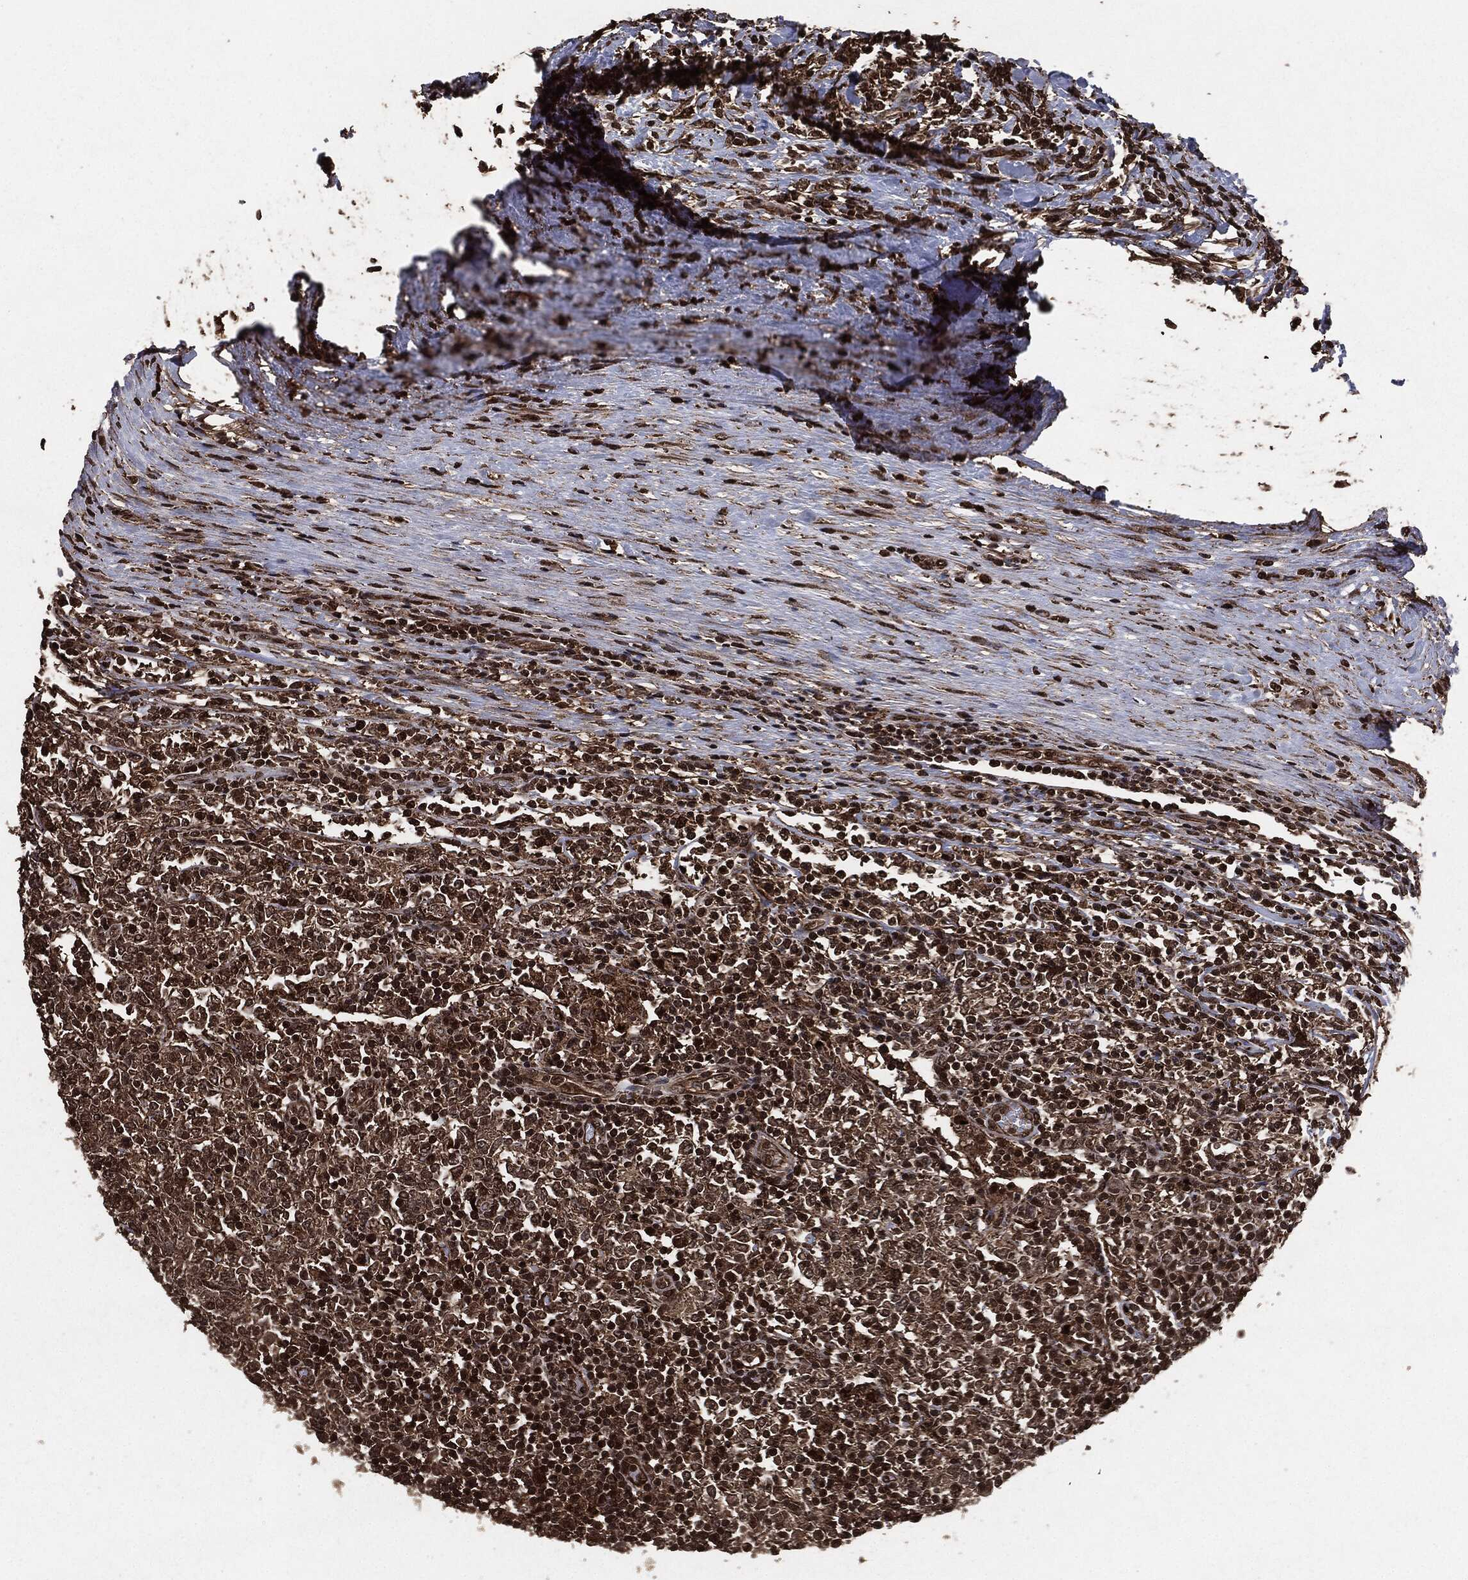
{"staining": {"intensity": "strong", "quantity": "25%-75%", "location": "nuclear"}, "tissue": "lymphoma", "cell_type": "Tumor cells", "image_type": "cancer", "snomed": [{"axis": "morphology", "description": "Malignant lymphoma, non-Hodgkin's type, High grade"}, {"axis": "topography", "description": "Lymph node"}], "caption": "A high-resolution micrograph shows immunohistochemistry (IHC) staining of high-grade malignant lymphoma, non-Hodgkin's type, which displays strong nuclear staining in about 25%-75% of tumor cells. (DAB (3,3'-diaminobenzidine) = brown stain, brightfield microscopy at high magnification).", "gene": "EGFR", "patient": {"sex": "female", "age": 84}}